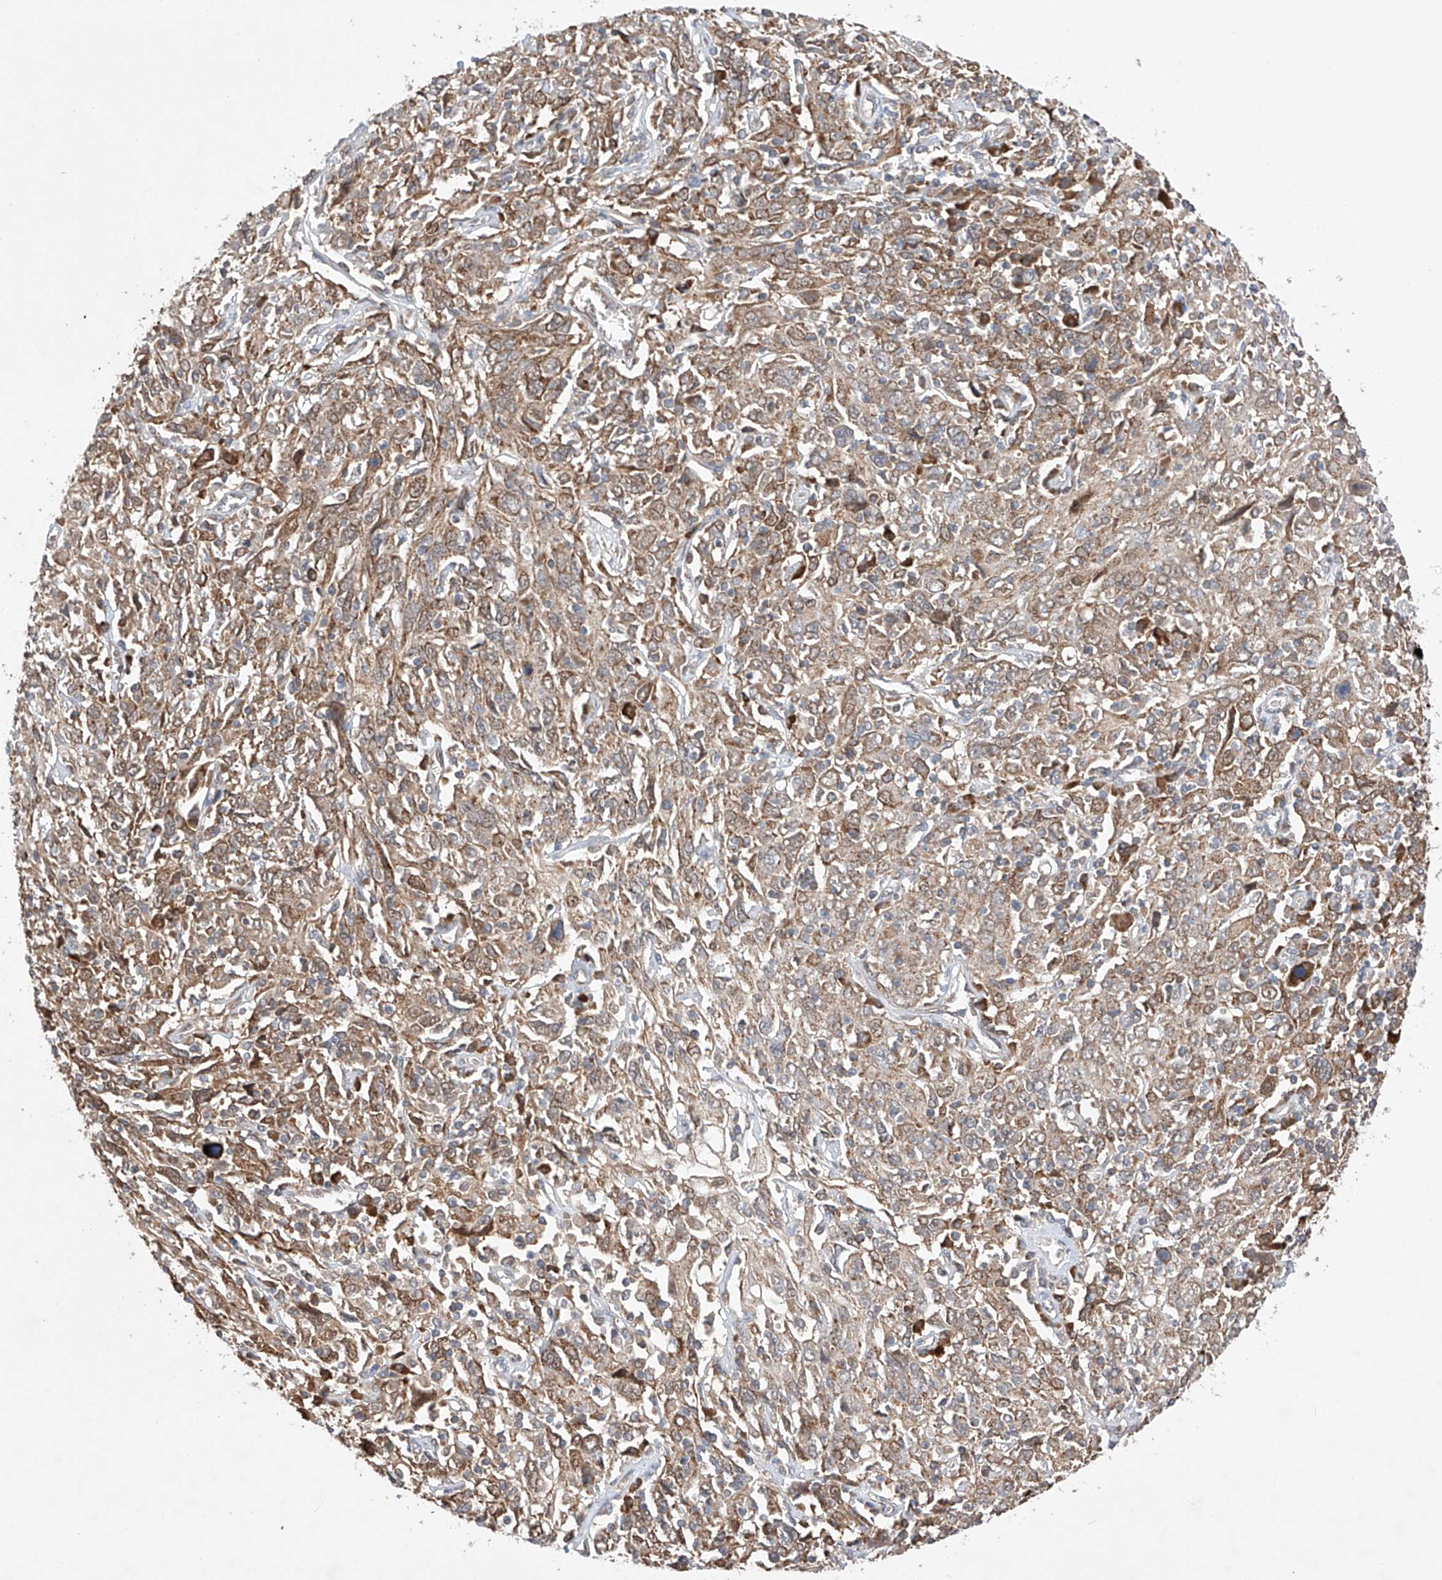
{"staining": {"intensity": "moderate", "quantity": ">75%", "location": "cytoplasmic/membranous"}, "tissue": "cervical cancer", "cell_type": "Tumor cells", "image_type": "cancer", "snomed": [{"axis": "morphology", "description": "Squamous cell carcinoma, NOS"}, {"axis": "topography", "description": "Cervix"}], "caption": "A brown stain labels moderate cytoplasmic/membranous expression of a protein in human cervical cancer (squamous cell carcinoma) tumor cells.", "gene": "SDHAF4", "patient": {"sex": "female", "age": 46}}